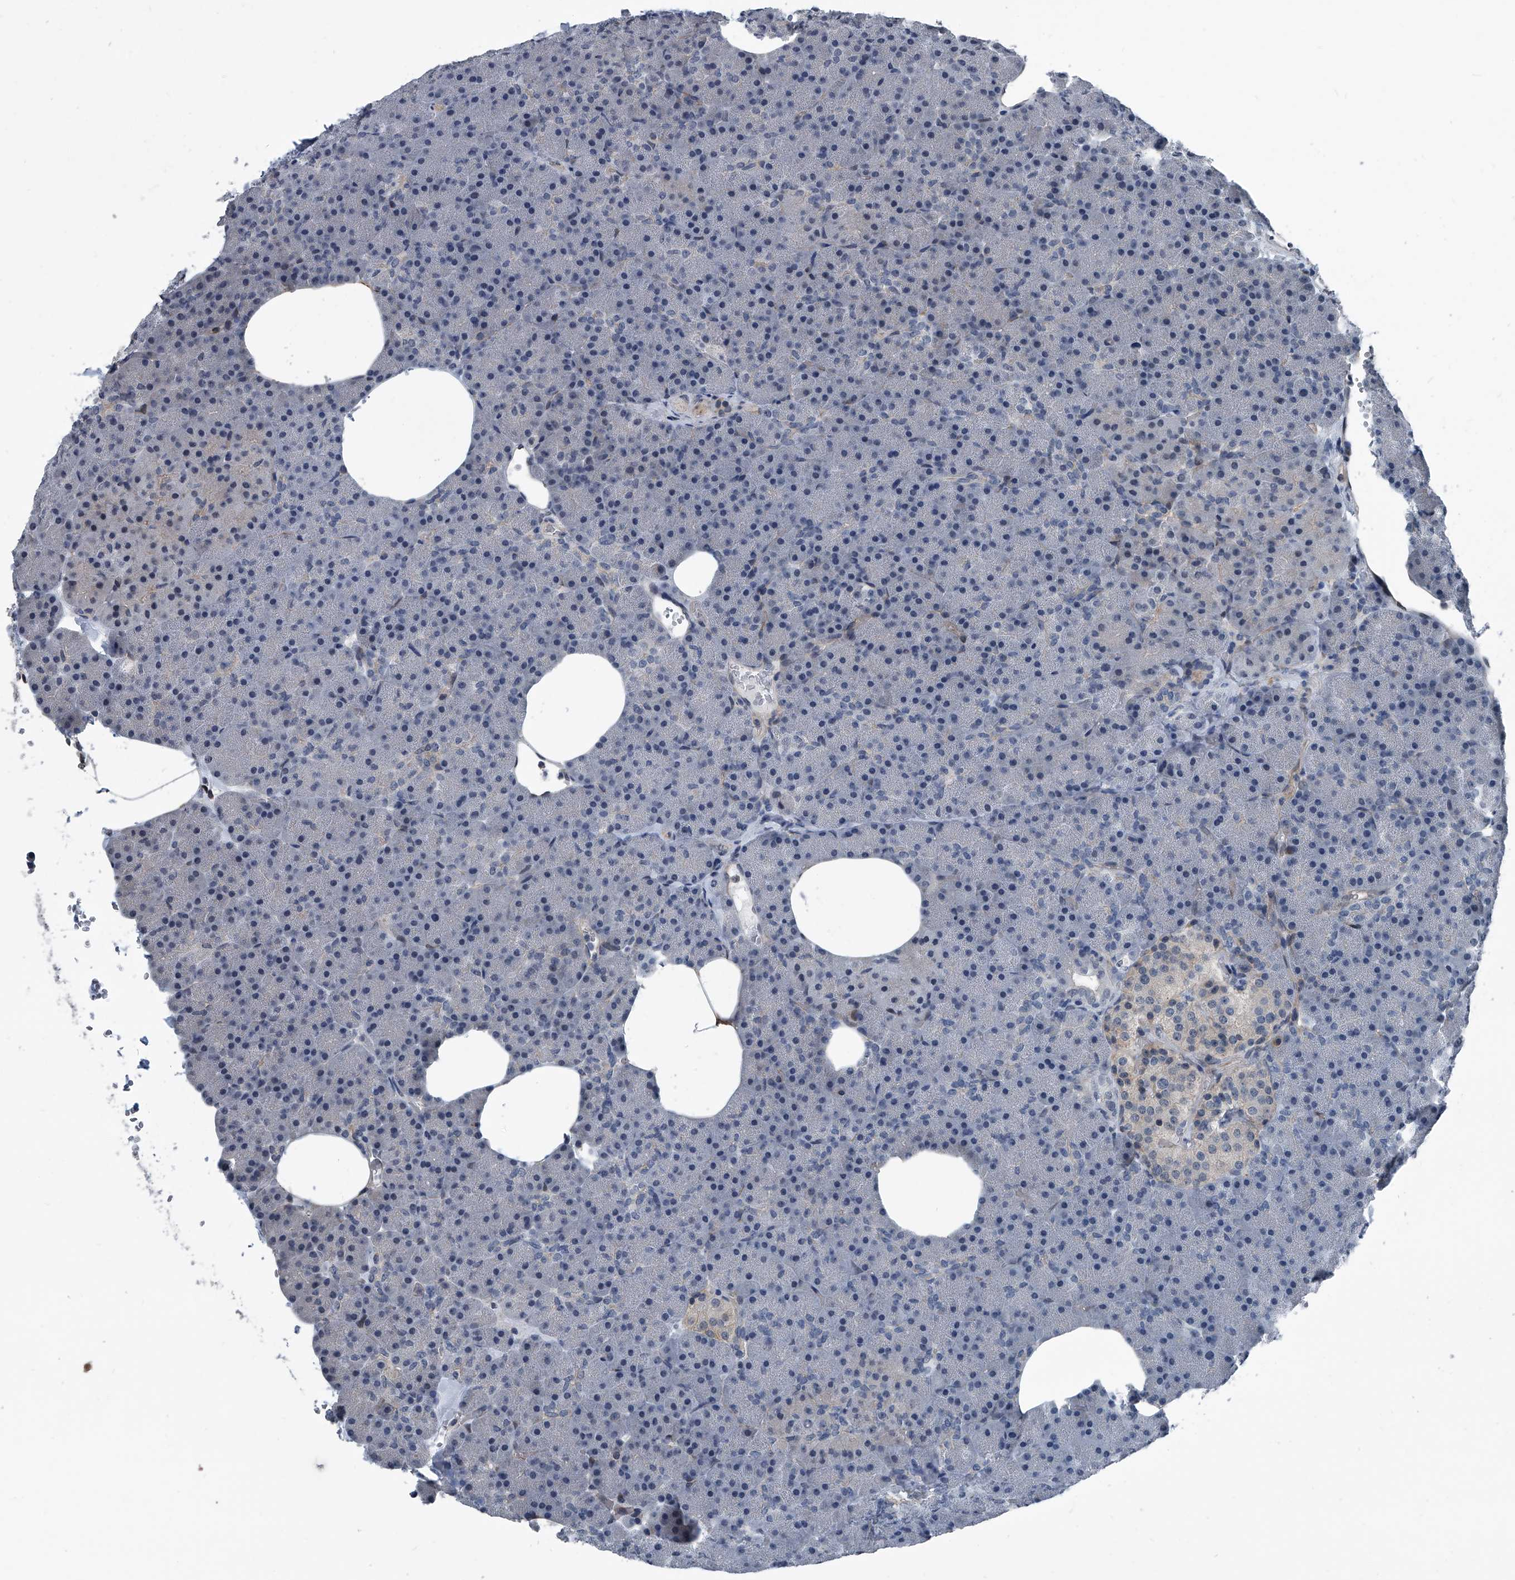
{"staining": {"intensity": "negative", "quantity": "none", "location": "none"}, "tissue": "pancreas", "cell_type": "Exocrine glandular cells", "image_type": "normal", "snomed": [{"axis": "morphology", "description": "Normal tissue, NOS"}, {"axis": "morphology", "description": "Carcinoid, malignant, NOS"}, {"axis": "topography", "description": "Pancreas"}], "caption": "DAB immunohistochemical staining of benign human pancreas displays no significant staining in exocrine glandular cells. (Stains: DAB (3,3'-diaminobenzidine) immunohistochemistry with hematoxylin counter stain, Microscopy: brightfield microscopy at high magnification).", "gene": "MEN1", "patient": {"sex": "female", "age": 35}}